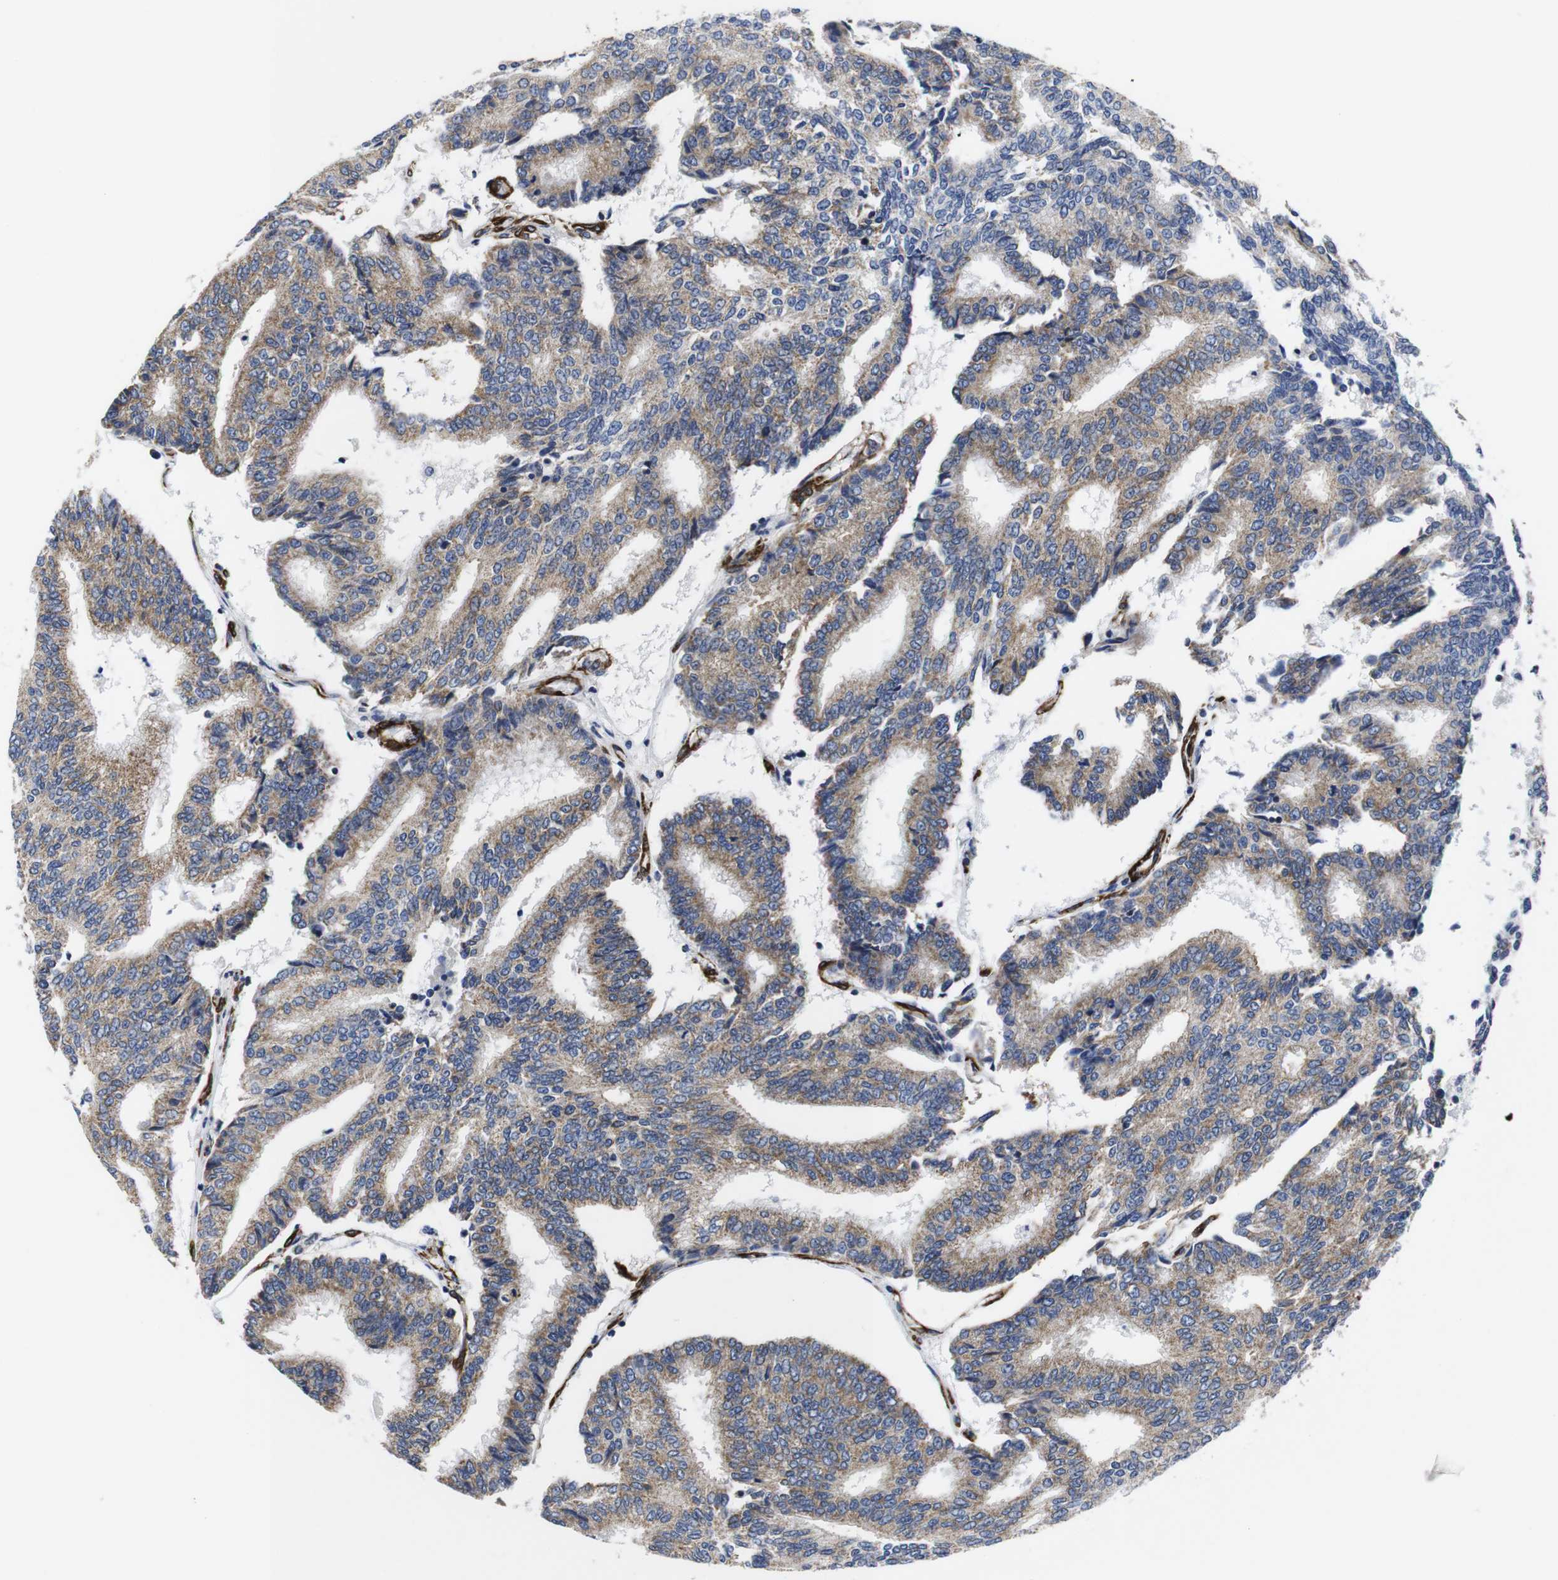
{"staining": {"intensity": "moderate", "quantity": ">75%", "location": "cytoplasmic/membranous"}, "tissue": "prostate cancer", "cell_type": "Tumor cells", "image_type": "cancer", "snomed": [{"axis": "morphology", "description": "Adenocarcinoma, High grade"}, {"axis": "topography", "description": "Prostate"}], "caption": "Protein positivity by immunohistochemistry exhibits moderate cytoplasmic/membranous expression in approximately >75% of tumor cells in prostate cancer.", "gene": "WNT10A", "patient": {"sex": "male", "age": 55}}